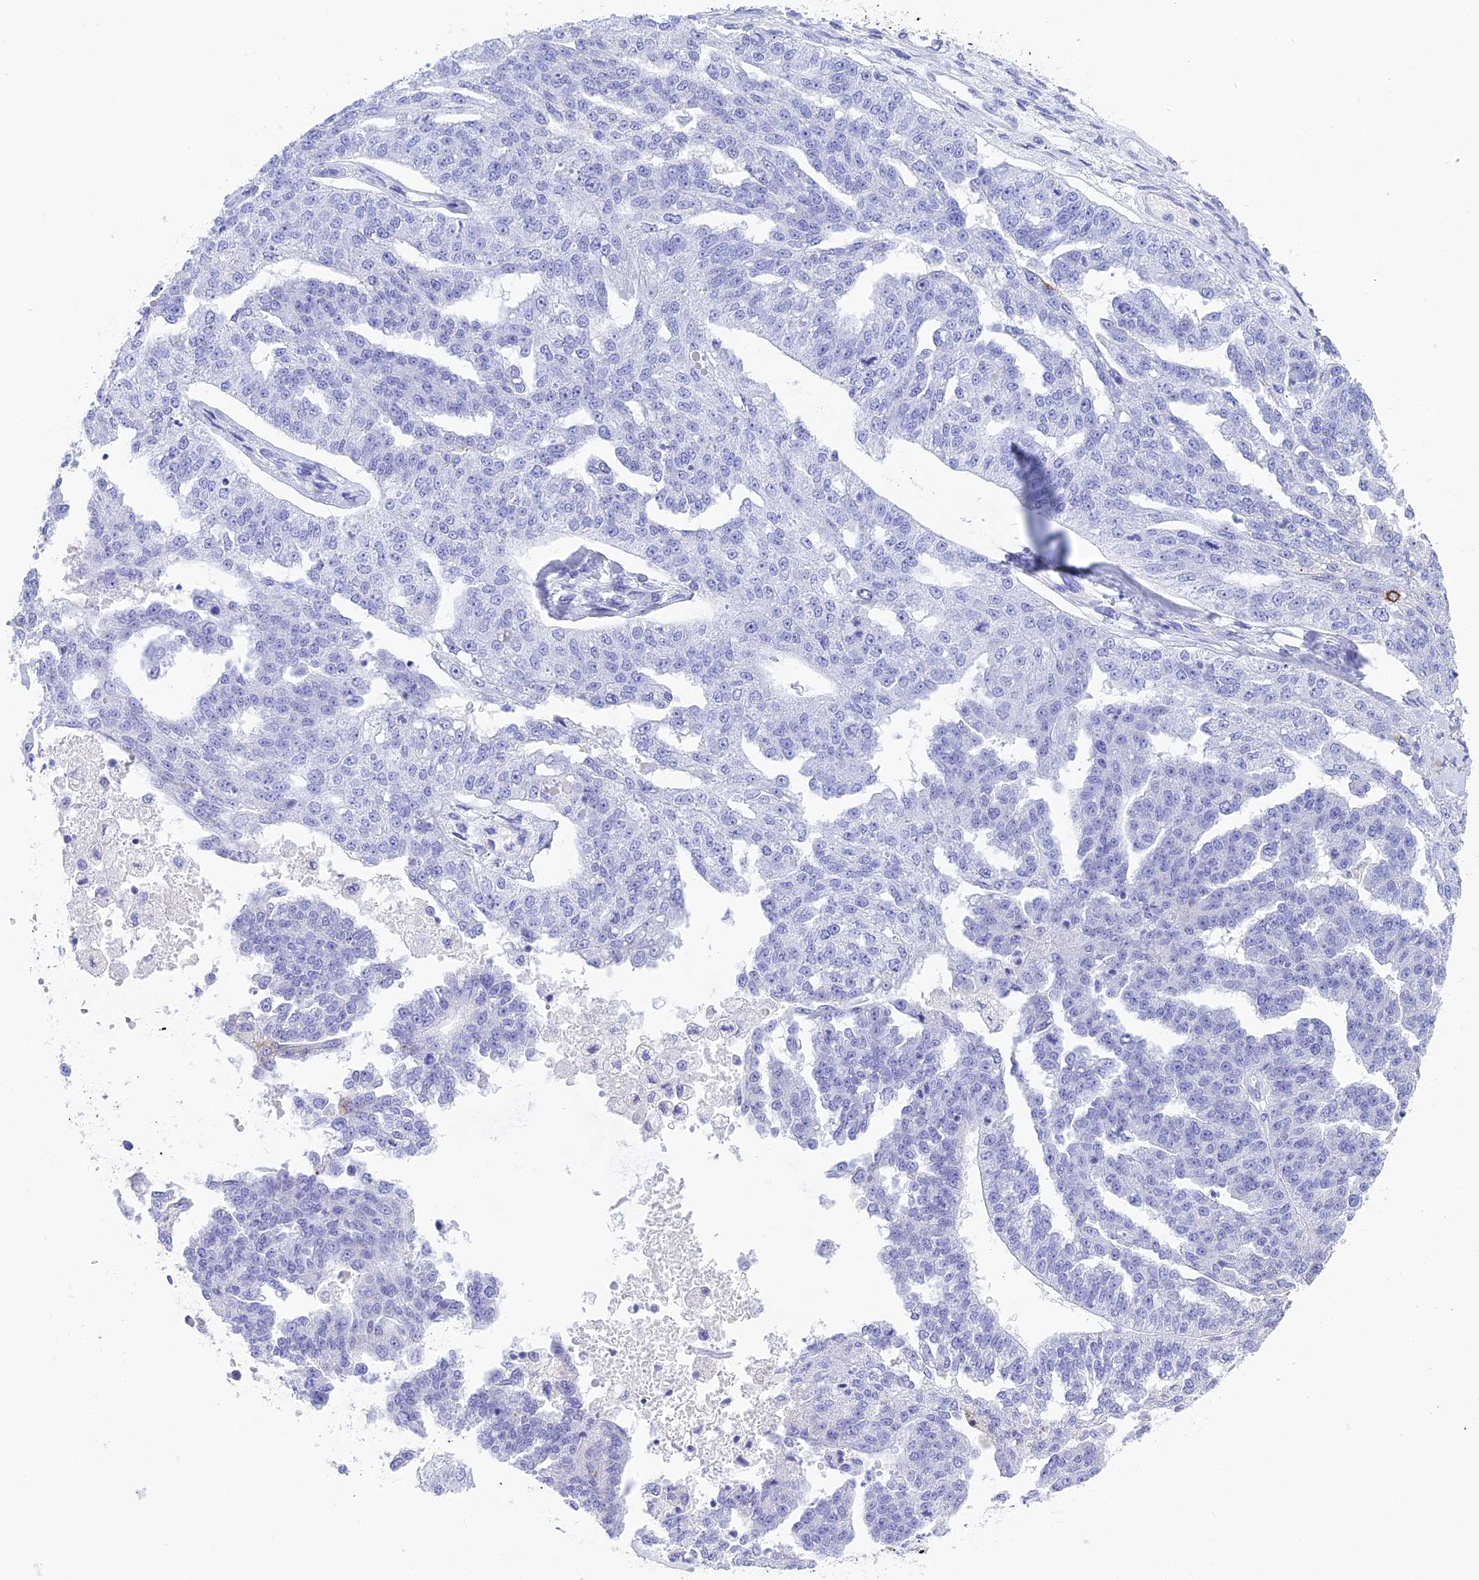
{"staining": {"intensity": "negative", "quantity": "none", "location": "none"}, "tissue": "ovarian cancer", "cell_type": "Tumor cells", "image_type": "cancer", "snomed": [{"axis": "morphology", "description": "Cystadenocarcinoma, serous, NOS"}, {"axis": "topography", "description": "Ovary"}], "caption": "There is no significant positivity in tumor cells of ovarian cancer (serous cystadenocarcinoma).", "gene": "TACSTD2", "patient": {"sex": "female", "age": 58}}